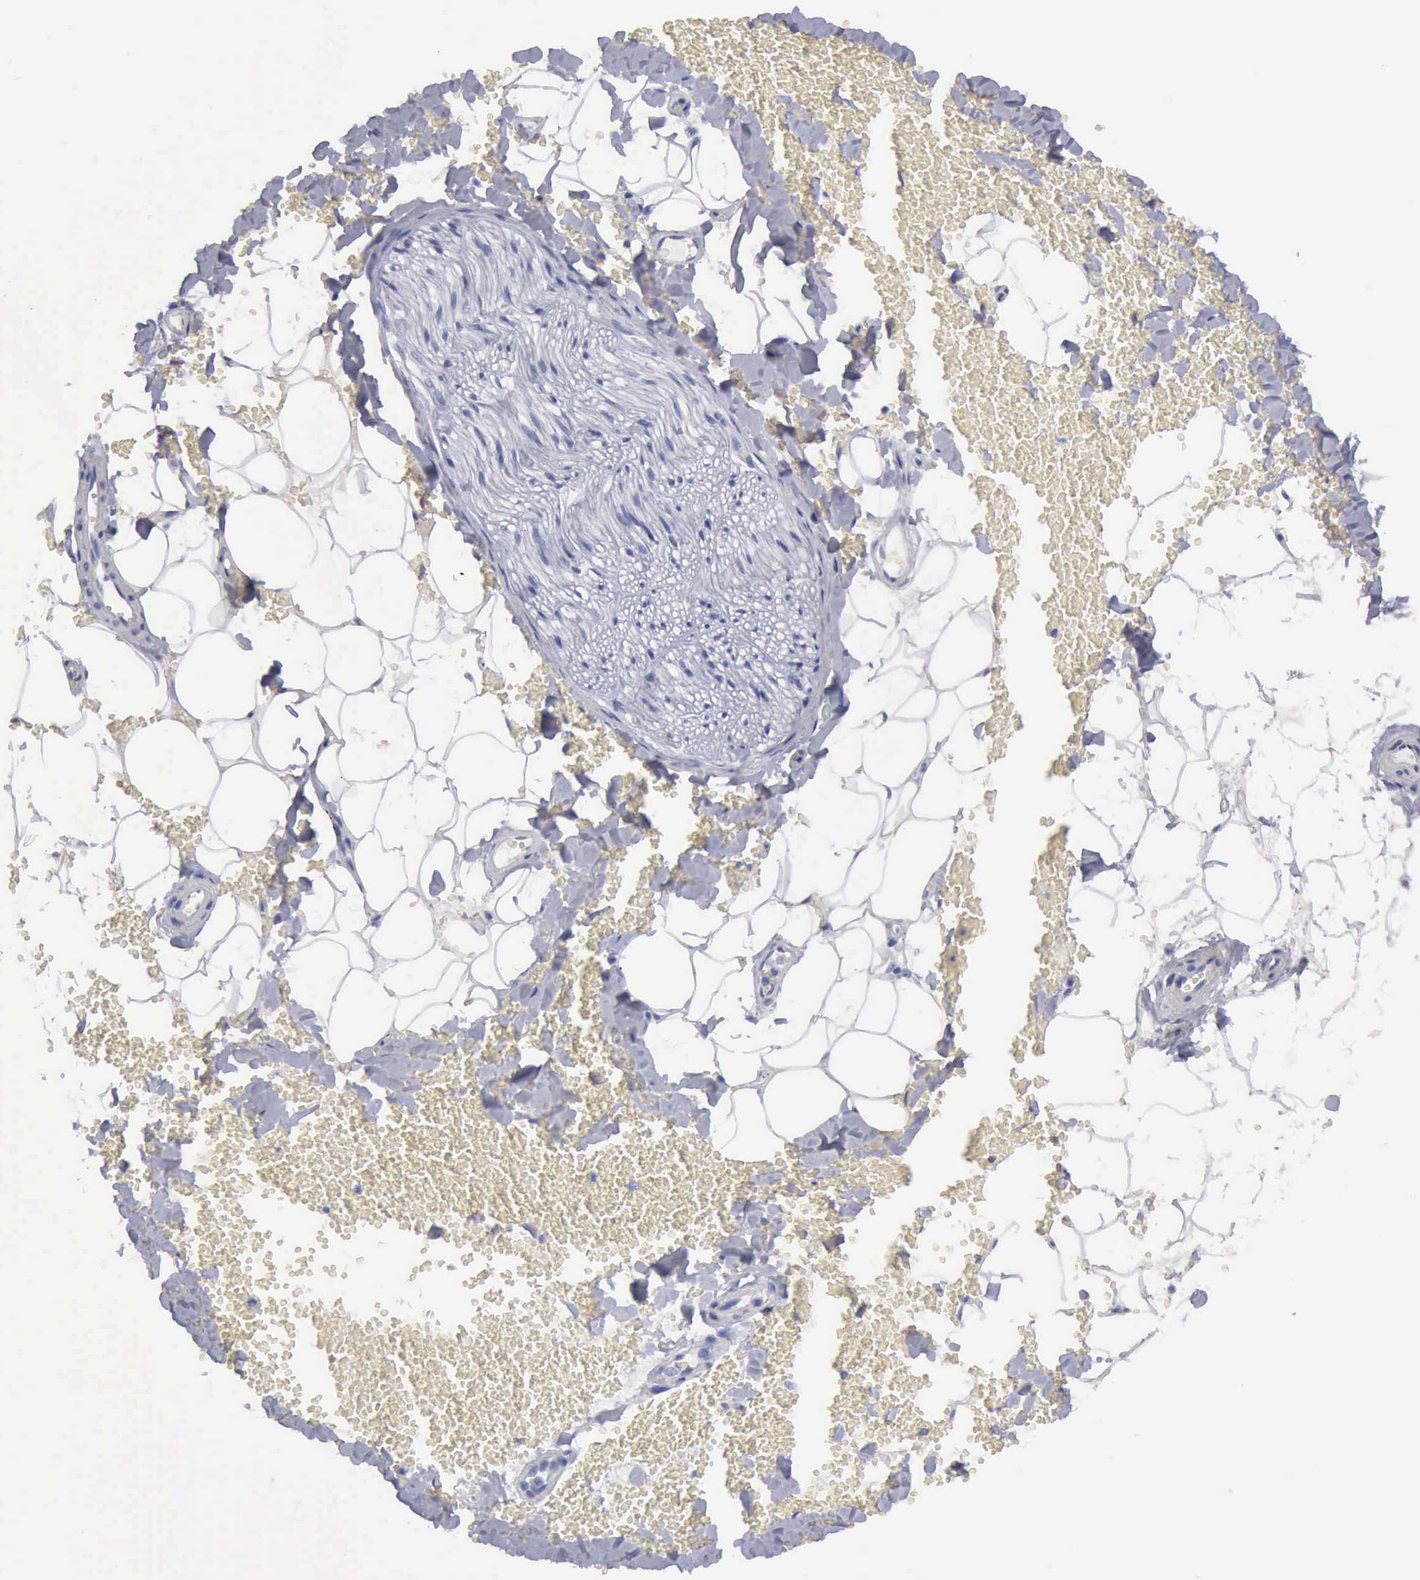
{"staining": {"intensity": "negative", "quantity": "none", "location": "none"}, "tissue": "adipose tissue", "cell_type": "Adipocytes", "image_type": "normal", "snomed": [{"axis": "morphology", "description": "Normal tissue, NOS"}, {"axis": "morphology", "description": "Inflammation, NOS"}, {"axis": "topography", "description": "Lymph node"}, {"axis": "topography", "description": "Peripheral nerve tissue"}], "caption": "Adipocytes show no significant protein staining in normal adipose tissue. (DAB IHC, high magnification).", "gene": "CYP19A1", "patient": {"sex": "male", "age": 52}}